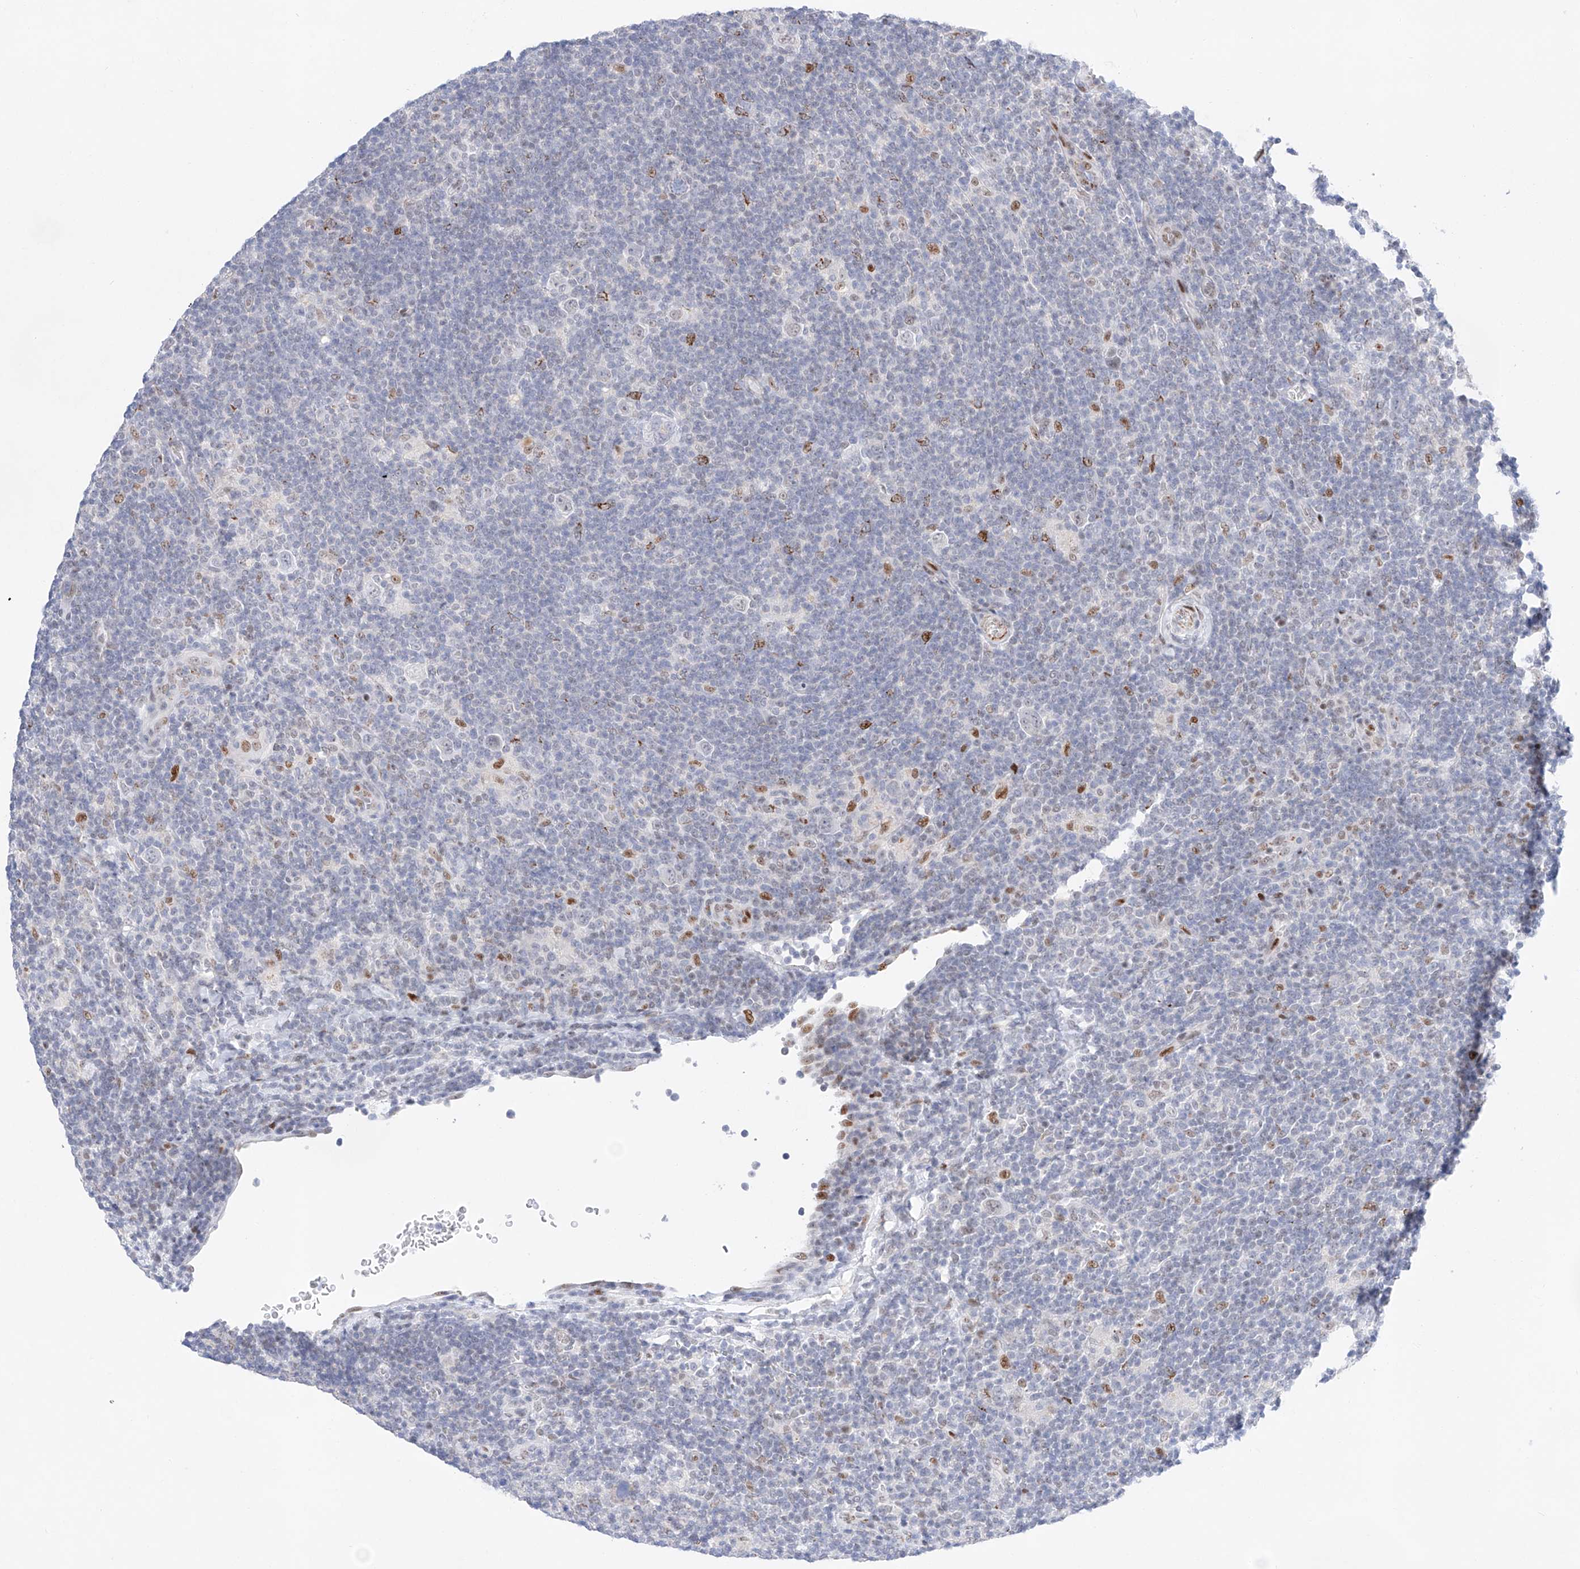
{"staining": {"intensity": "negative", "quantity": "none", "location": "none"}, "tissue": "lymphoma", "cell_type": "Tumor cells", "image_type": "cancer", "snomed": [{"axis": "morphology", "description": "Hodgkin's disease, NOS"}, {"axis": "topography", "description": "Lymph node"}], "caption": "The image displays no significant expression in tumor cells of Hodgkin's disease.", "gene": "NT5C3B", "patient": {"sex": "female", "age": 57}}